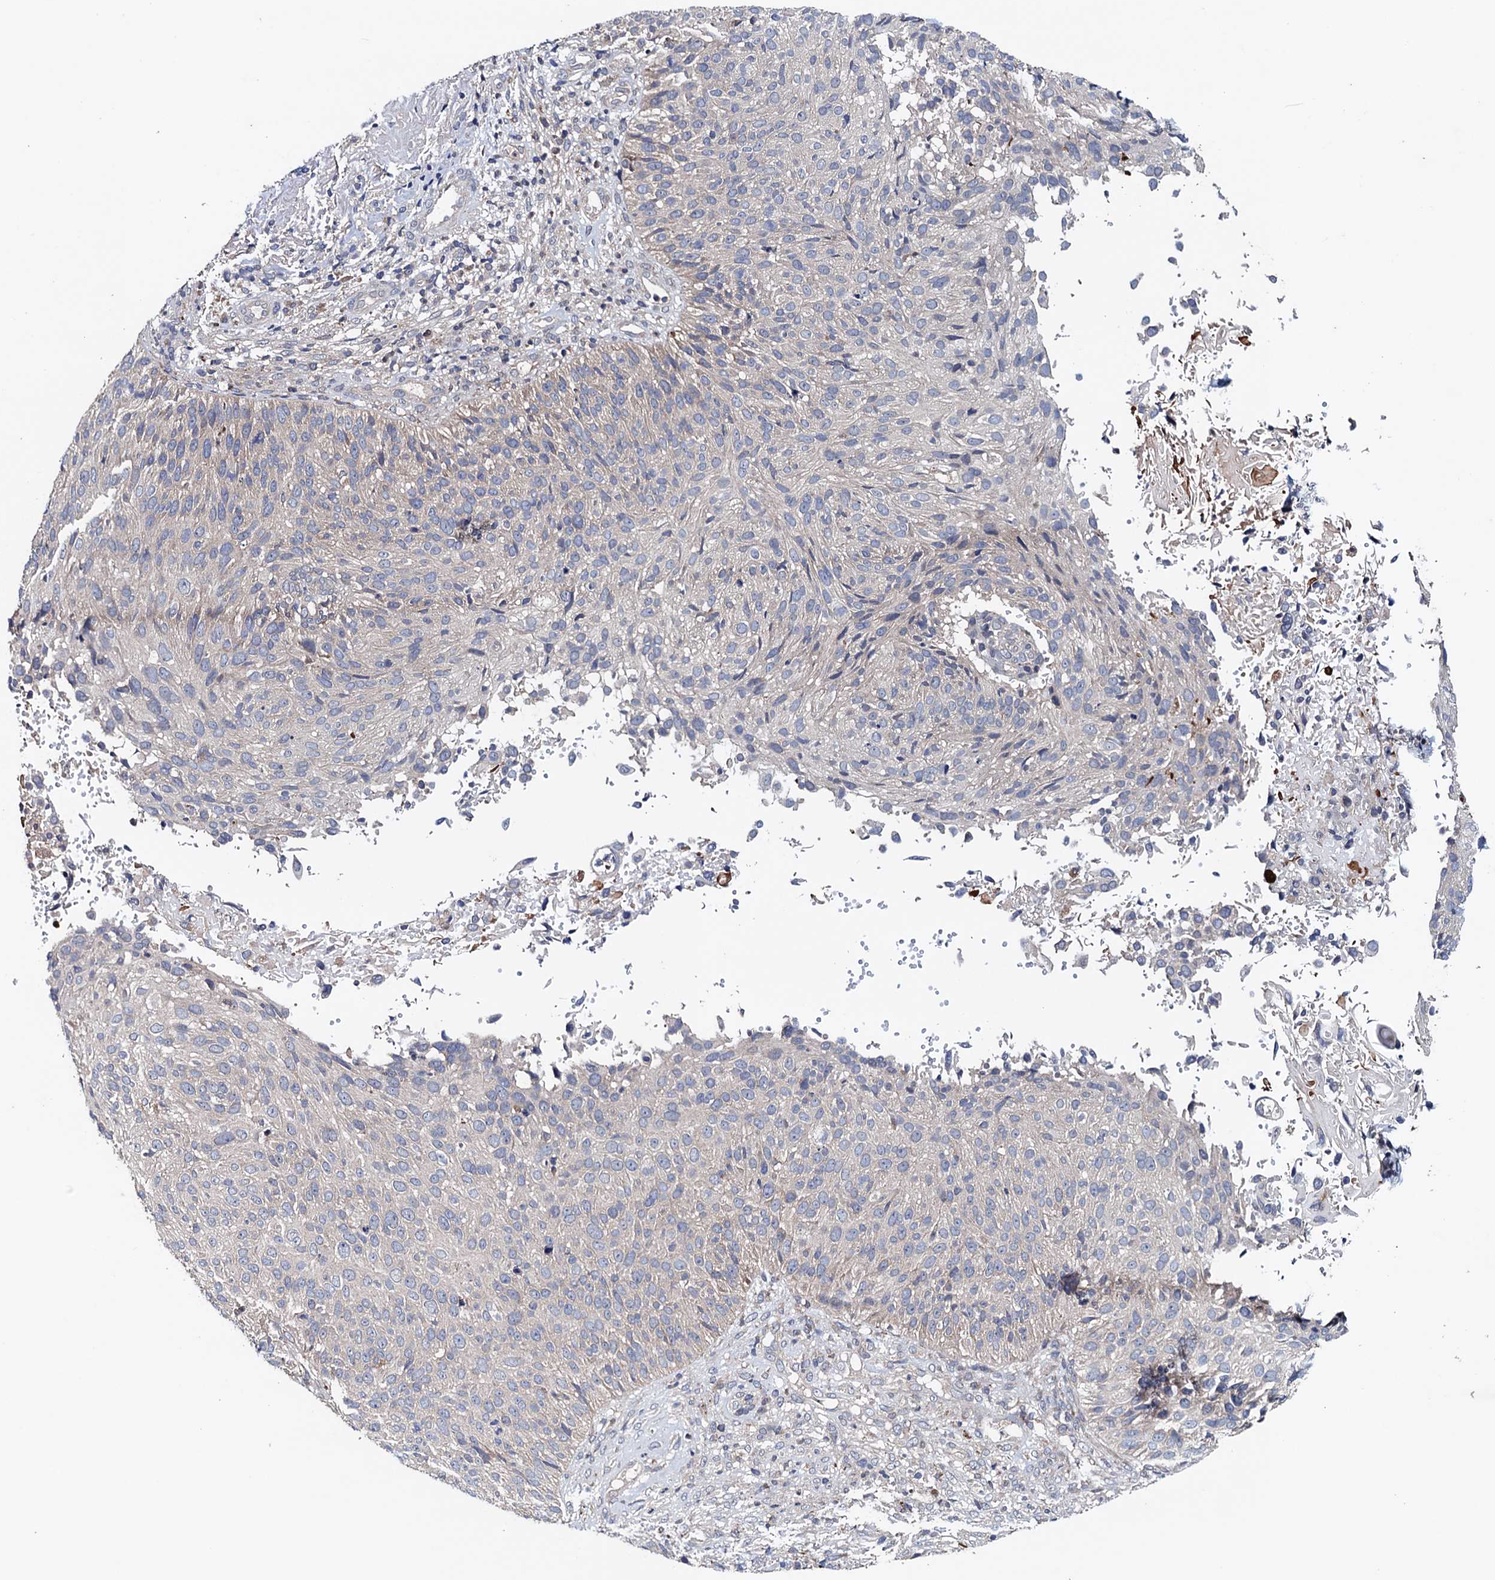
{"staining": {"intensity": "negative", "quantity": "none", "location": "none"}, "tissue": "cervical cancer", "cell_type": "Tumor cells", "image_type": "cancer", "snomed": [{"axis": "morphology", "description": "Squamous cell carcinoma, NOS"}, {"axis": "topography", "description": "Cervix"}], "caption": "Micrograph shows no protein positivity in tumor cells of cervical cancer (squamous cell carcinoma) tissue. (IHC, brightfield microscopy, high magnification).", "gene": "BLTP3B", "patient": {"sex": "female", "age": 74}}